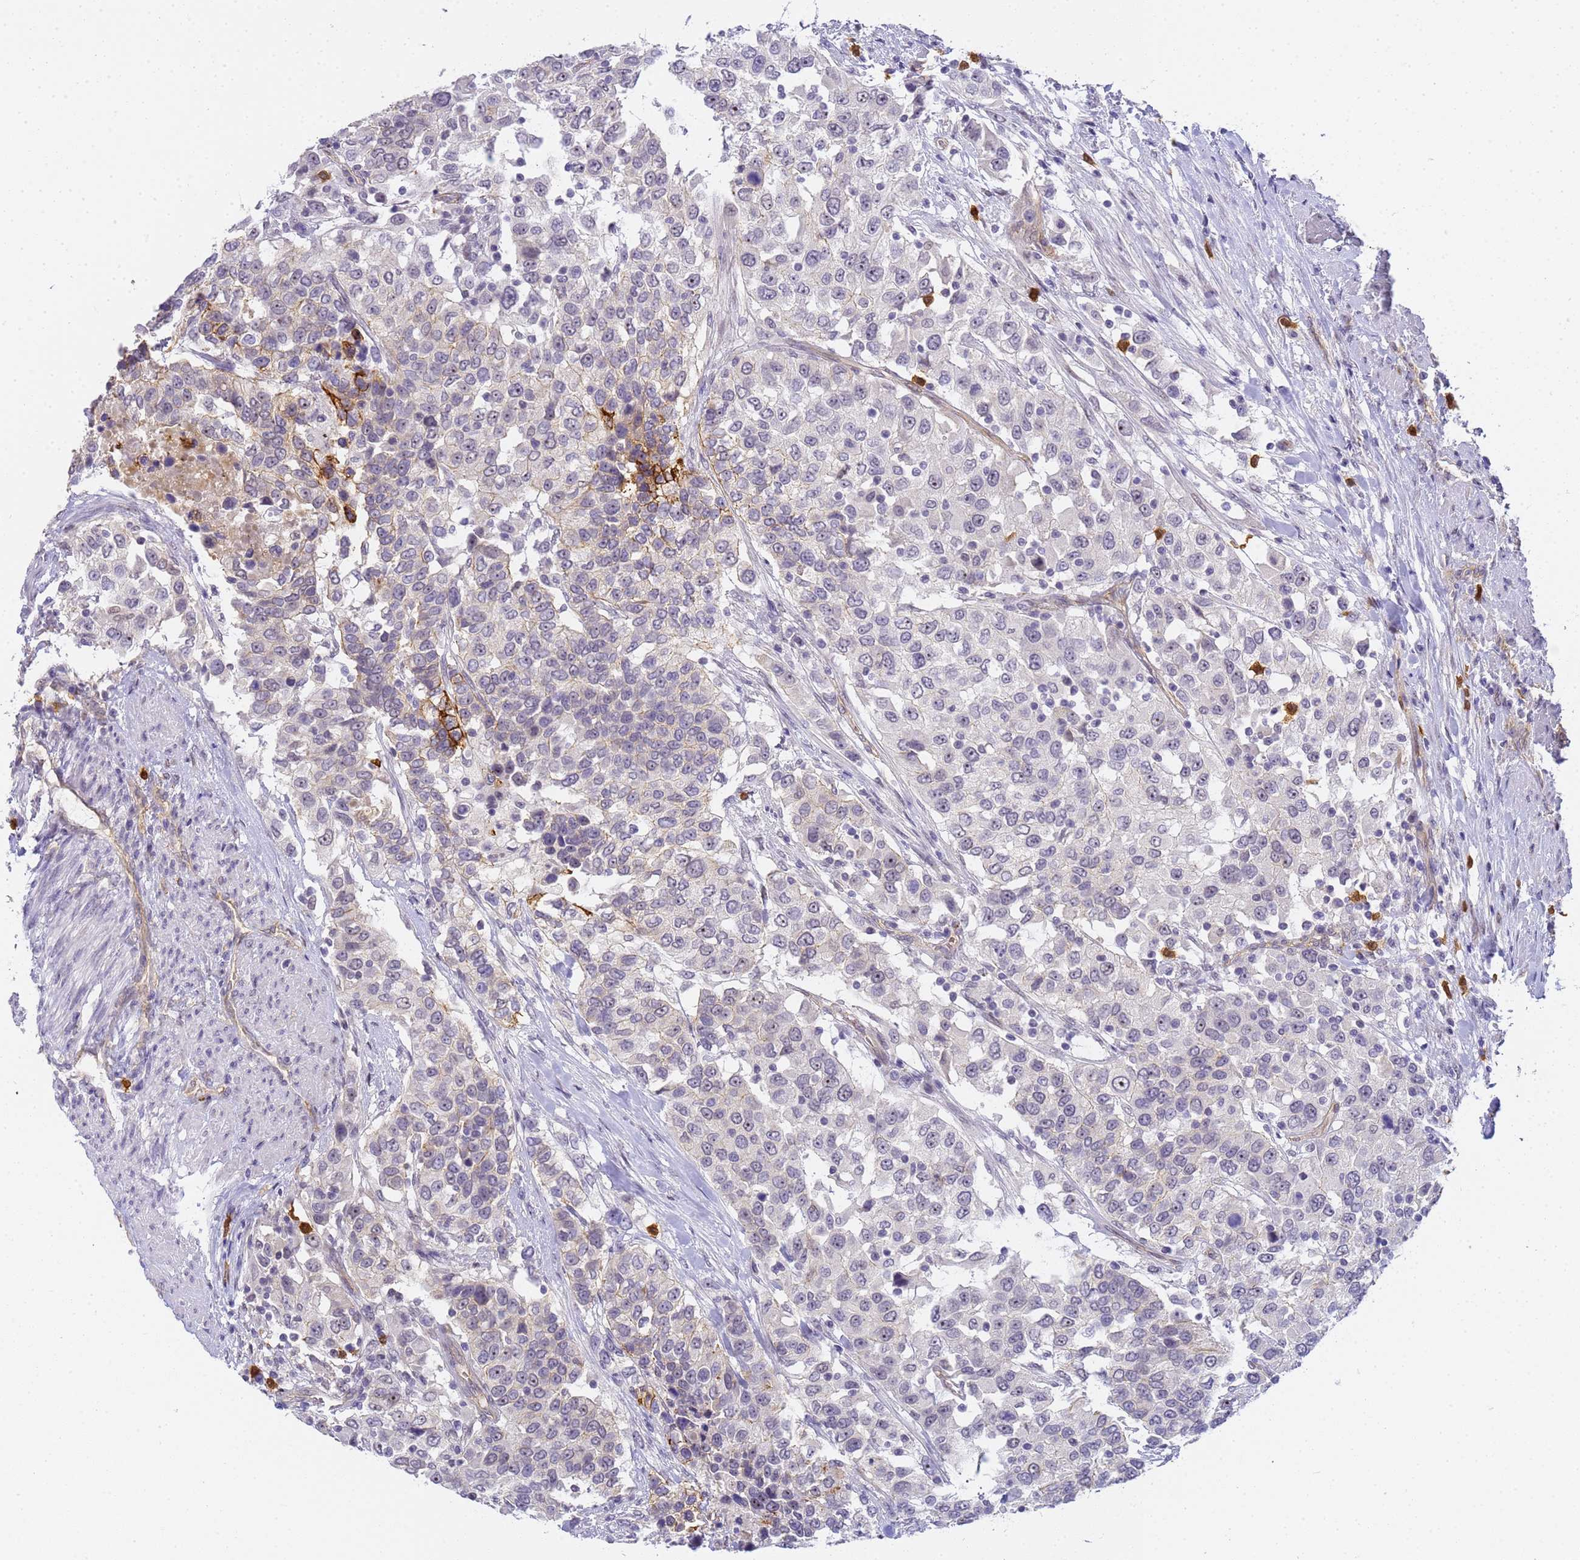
{"staining": {"intensity": "negative", "quantity": "none", "location": "none"}, "tissue": "urothelial cancer", "cell_type": "Tumor cells", "image_type": "cancer", "snomed": [{"axis": "morphology", "description": "Urothelial carcinoma, High grade"}, {"axis": "topography", "description": "Urinary bladder"}], "caption": "Histopathology image shows no protein staining in tumor cells of urothelial cancer tissue.", "gene": "GON4L", "patient": {"sex": "female", "age": 80}}